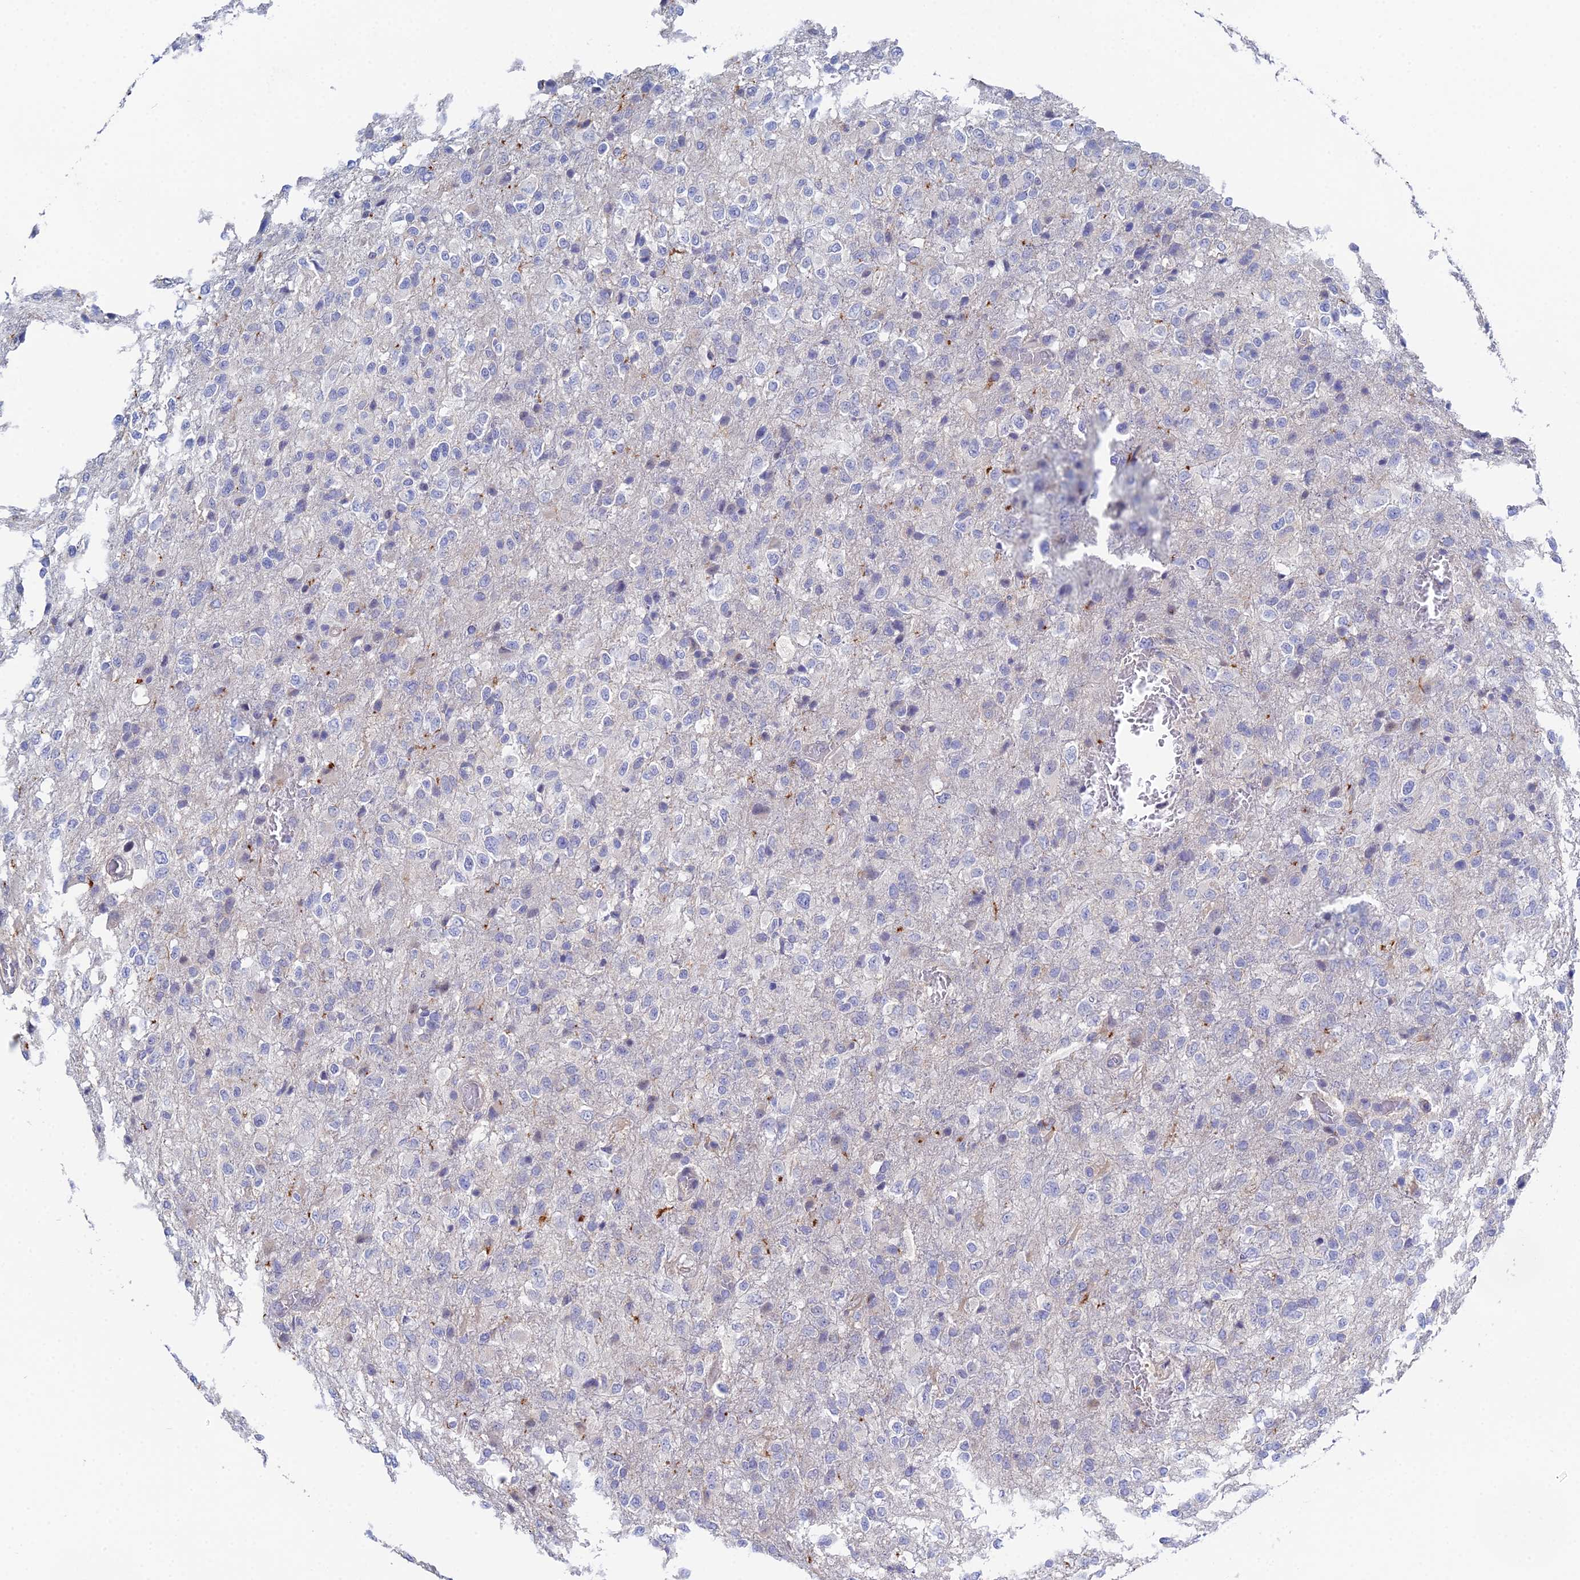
{"staining": {"intensity": "negative", "quantity": "none", "location": "none"}, "tissue": "glioma", "cell_type": "Tumor cells", "image_type": "cancer", "snomed": [{"axis": "morphology", "description": "Glioma, malignant, High grade"}, {"axis": "topography", "description": "Brain"}], "caption": "IHC histopathology image of glioma stained for a protein (brown), which displays no positivity in tumor cells. The staining was performed using DAB to visualize the protein expression in brown, while the nuclei were stained in blue with hematoxylin (Magnification: 20x).", "gene": "DNAH14", "patient": {"sex": "female", "age": 74}}